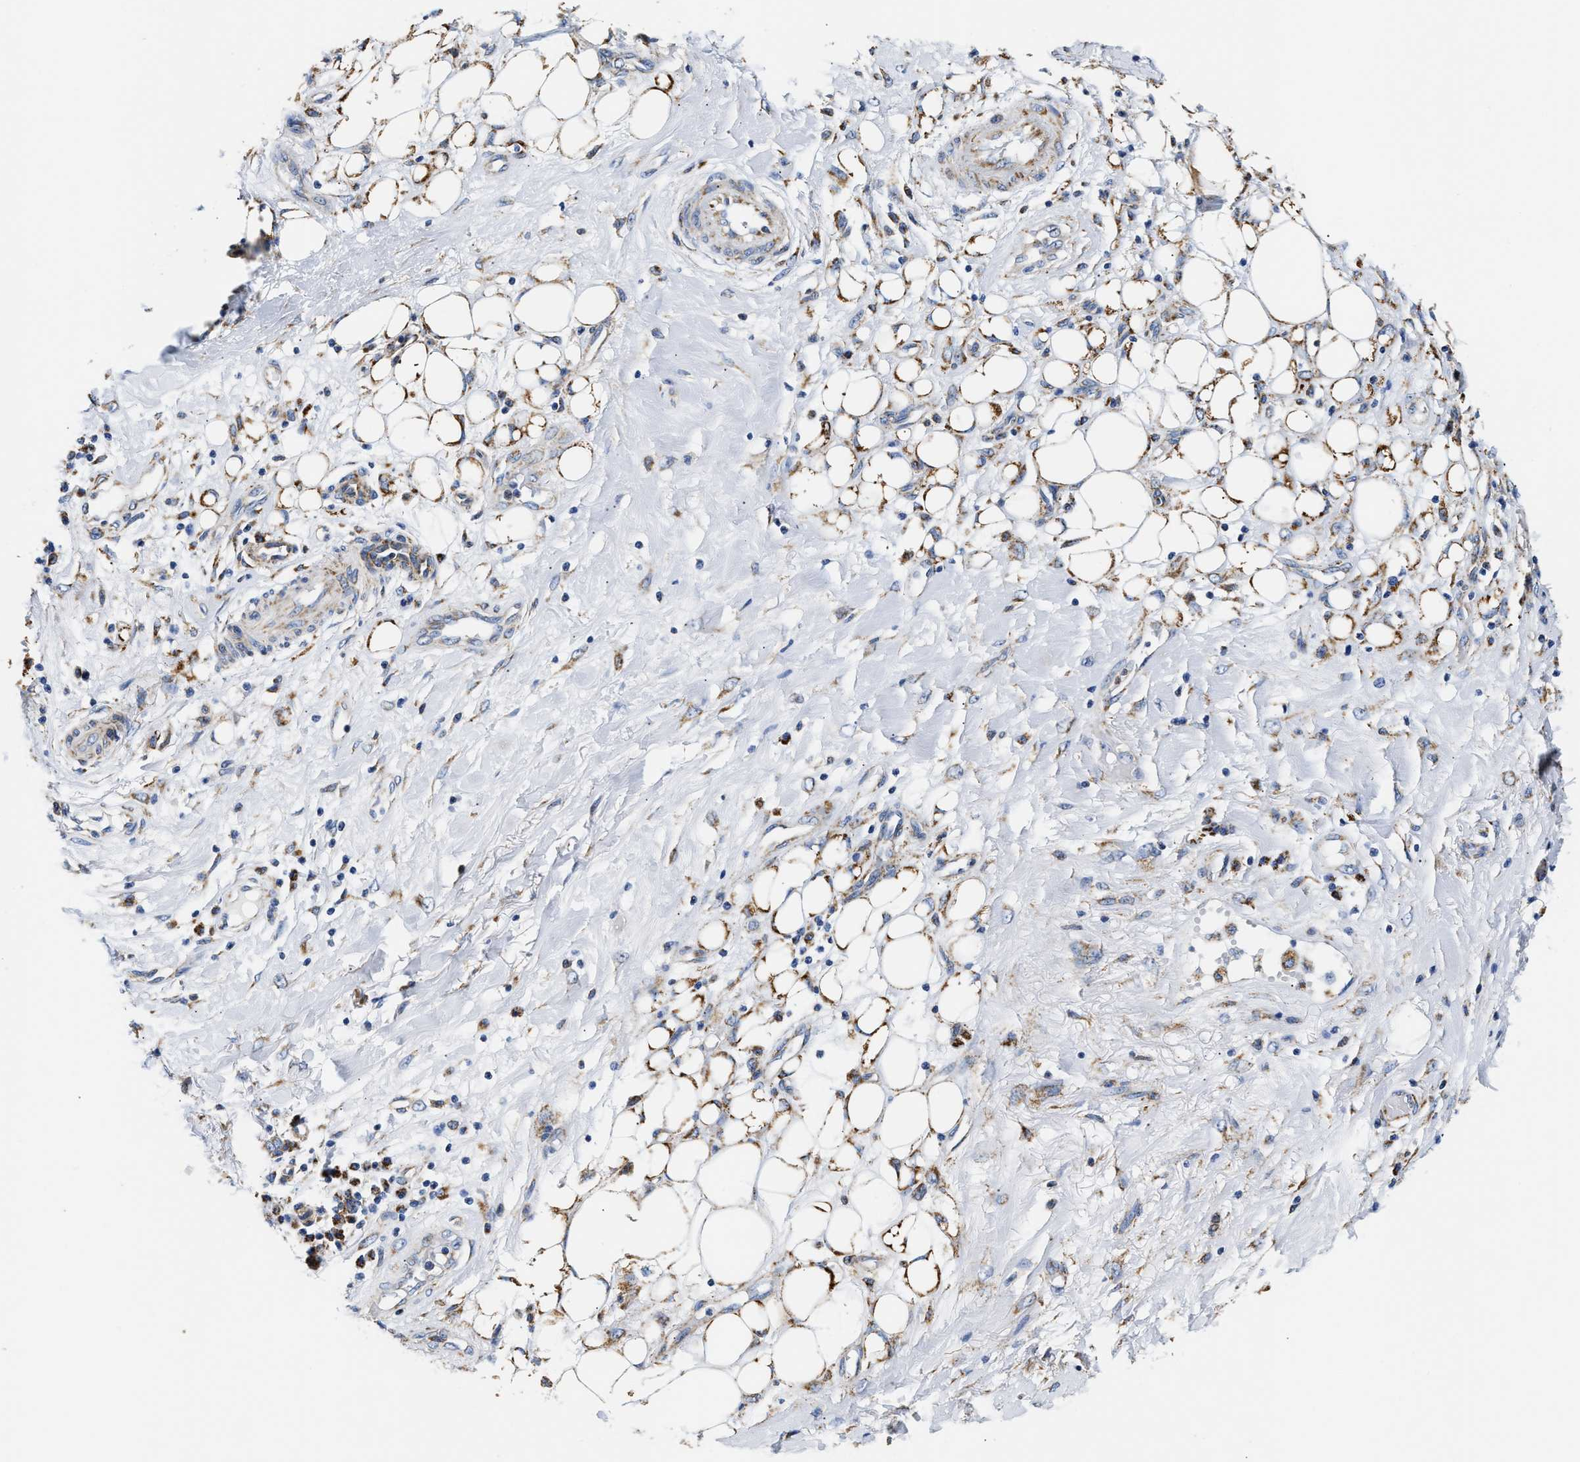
{"staining": {"intensity": "weak", "quantity": ">75%", "location": "cytoplasmic/membranous"}, "tissue": "skin cancer", "cell_type": "Tumor cells", "image_type": "cancer", "snomed": [{"axis": "morphology", "description": "Squamous cell carcinoma, NOS"}, {"axis": "topography", "description": "Skin"}], "caption": "Protein expression analysis of human skin squamous cell carcinoma reveals weak cytoplasmic/membranous staining in approximately >75% of tumor cells.", "gene": "ACADVL", "patient": {"sex": "female", "age": 88}}